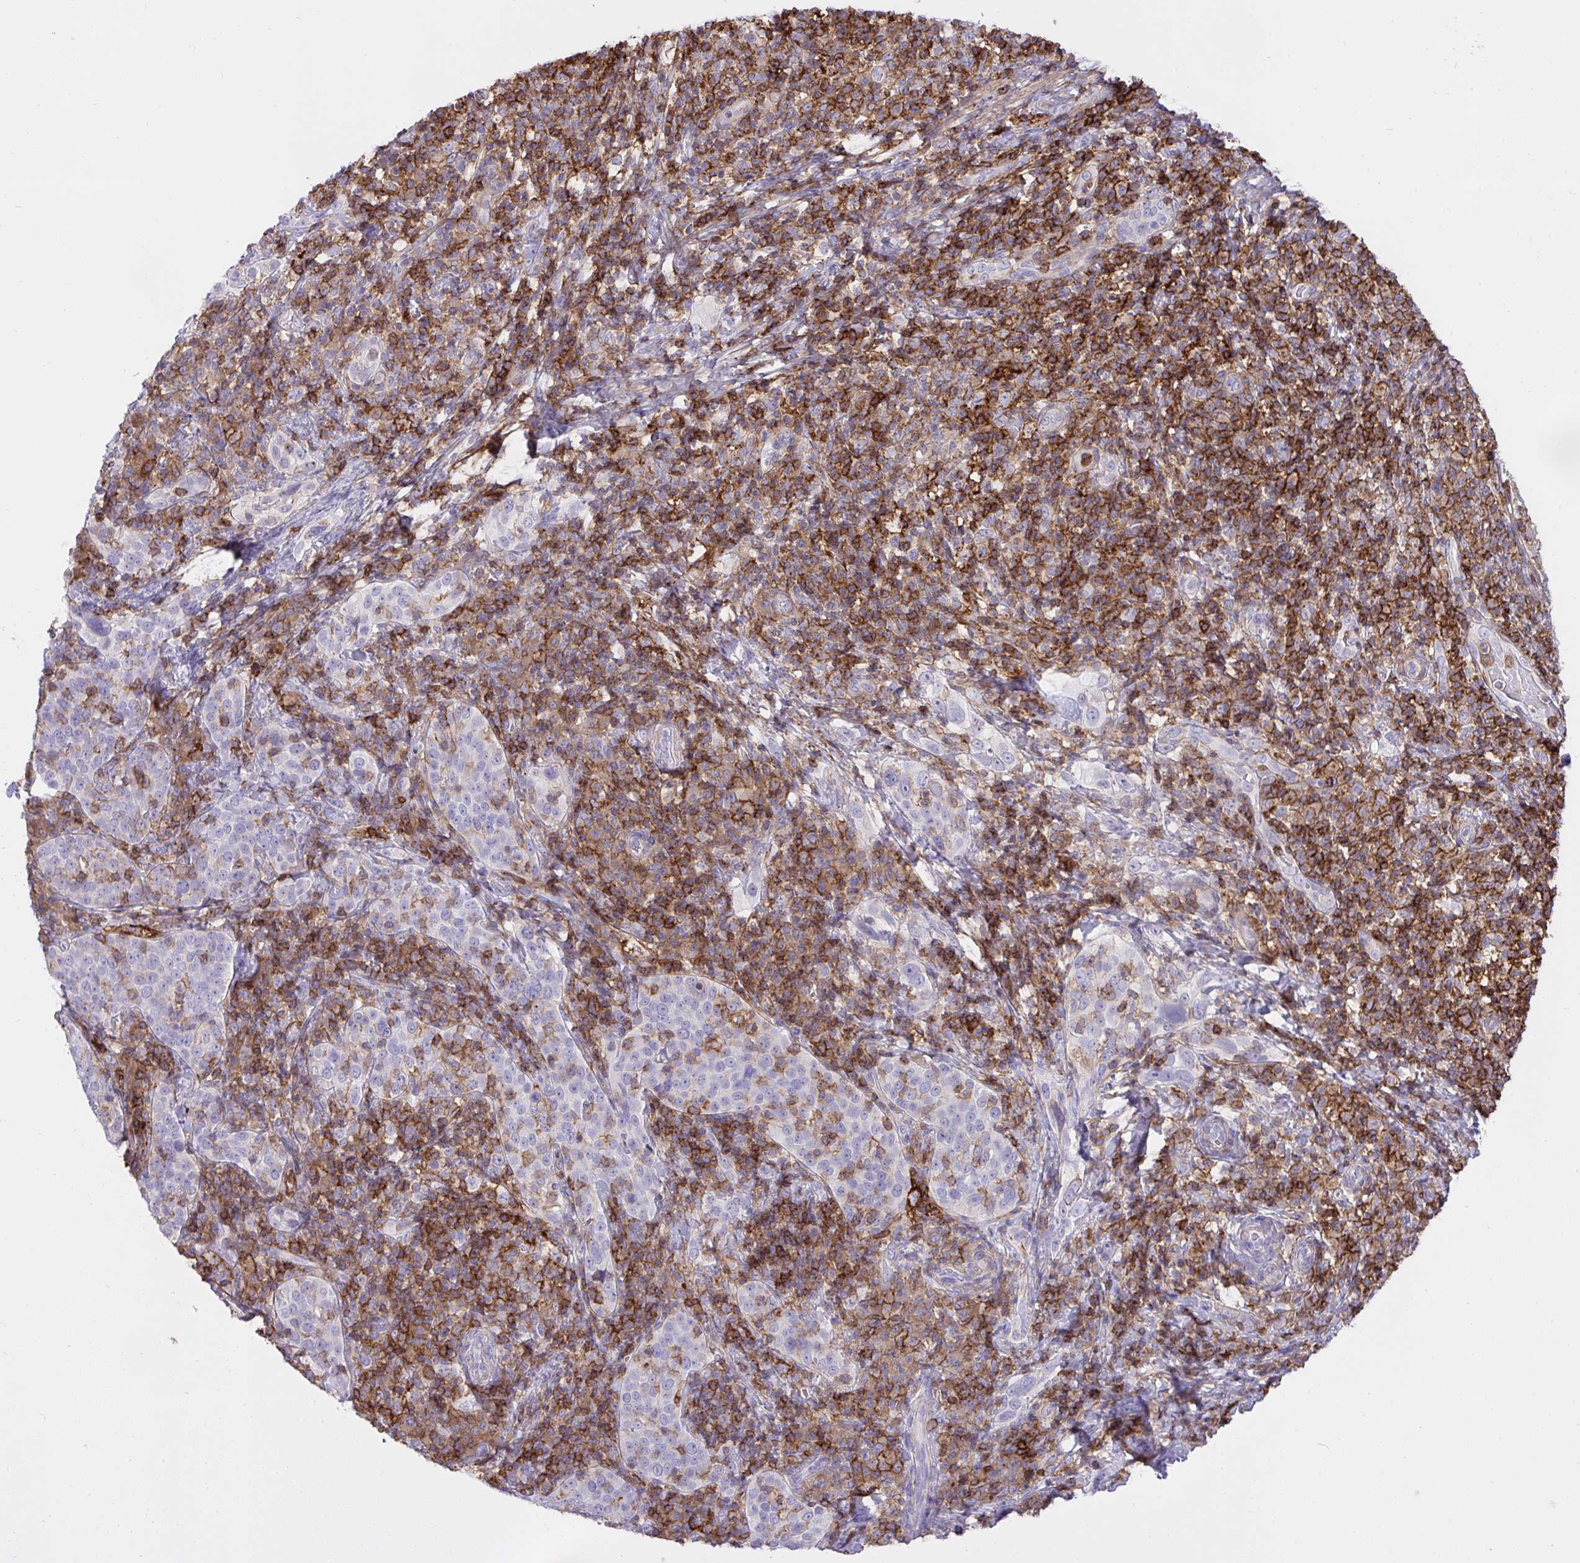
{"staining": {"intensity": "negative", "quantity": "none", "location": "none"}, "tissue": "cervical cancer", "cell_type": "Tumor cells", "image_type": "cancer", "snomed": [{"axis": "morphology", "description": "Squamous cell carcinoma, NOS"}, {"axis": "topography", "description": "Cervix"}], "caption": "Cervical cancer was stained to show a protein in brown. There is no significant staining in tumor cells. Brightfield microscopy of immunohistochemistry stained with DAB (3,3'-diaminobenzidine) (brown) and hematoxylin (blue), captured at high magnification.", "gene": "ERI1", "patient": {"sex": "female", "age": 75}}